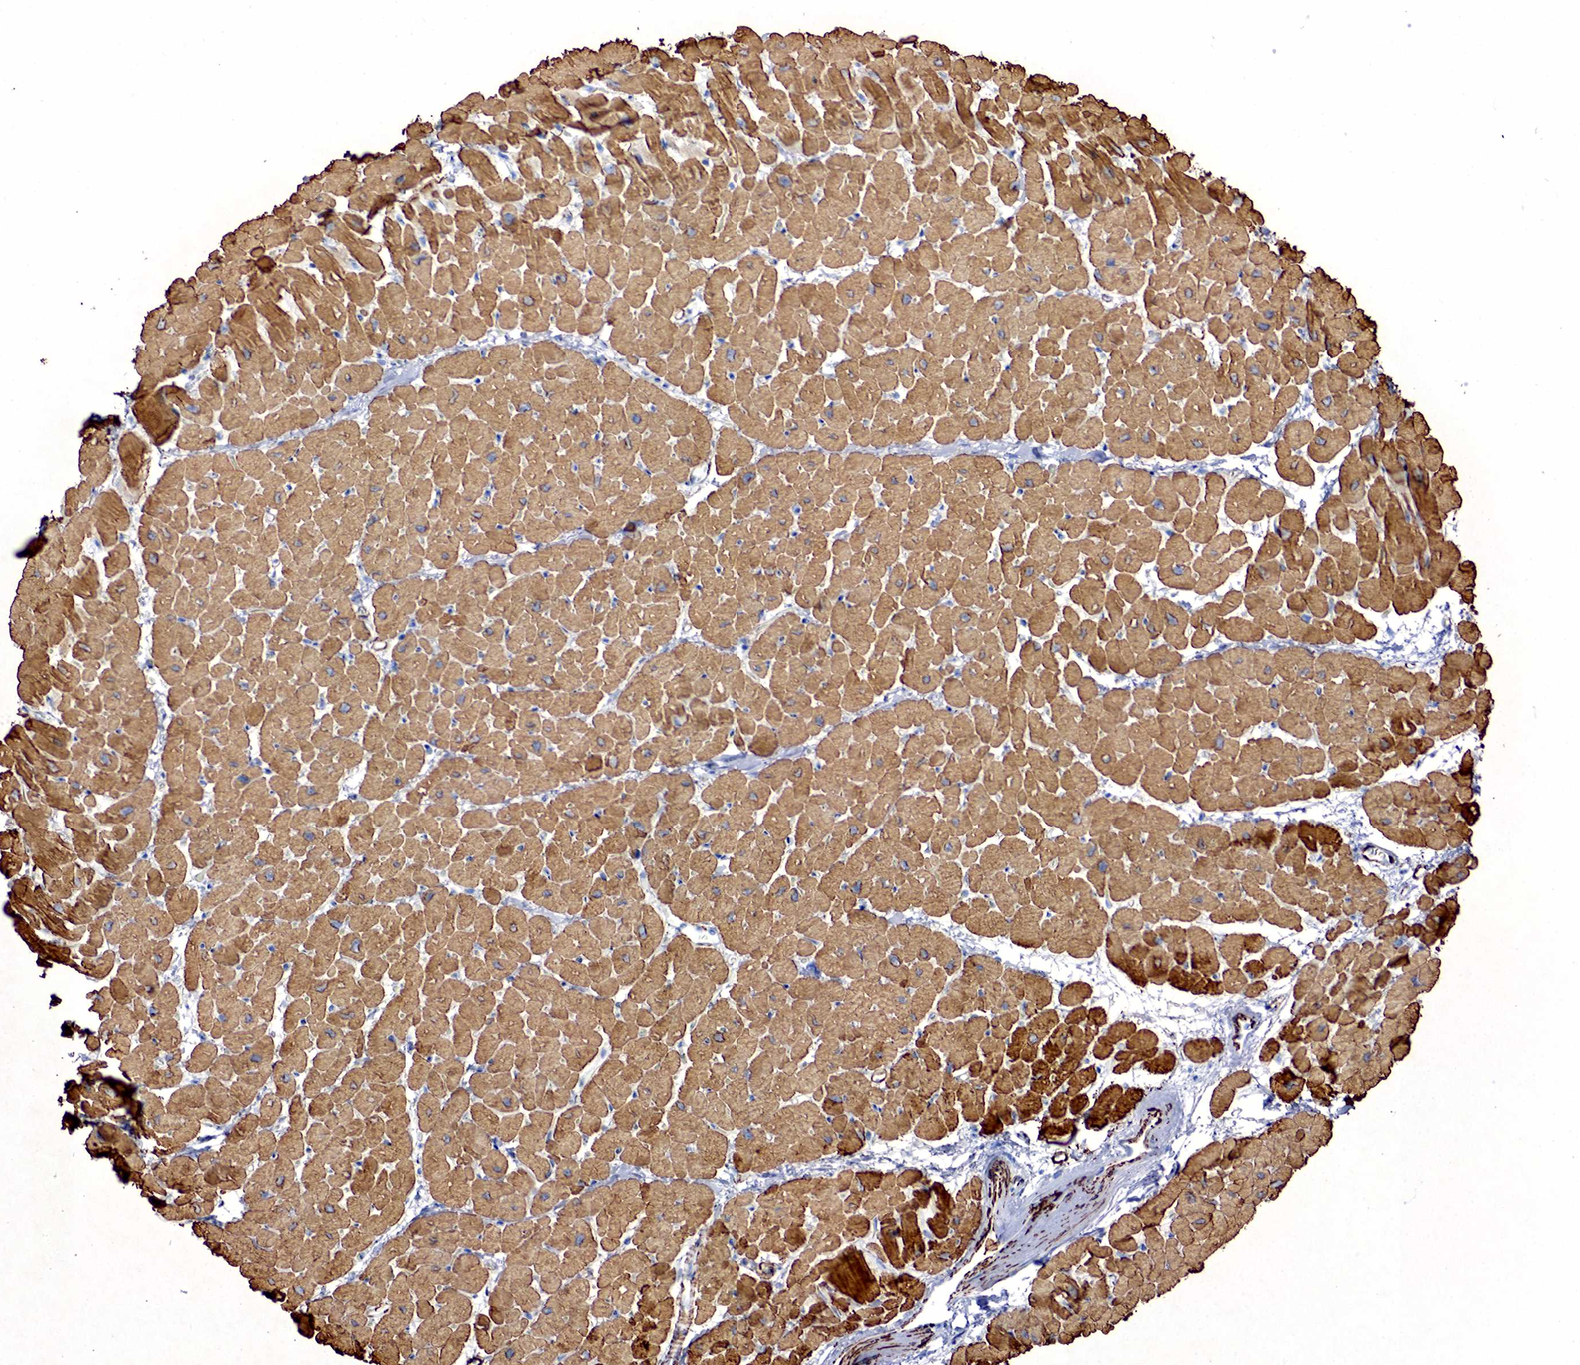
{"staining": {"intensity": "strong", "quantity": ">75%", "location": "cytoplasmic/membranous"}, "tissue": "heart muscle", "cell_type": "Cardiomyocytes", "image_type": "normal", "snomed": [{"axis": "morphology", "description": "Normal tissue, NOS"}, {"axis": "topography", "description": "Heart"}], "caption": "High-power microscopy captured an immunohistochemistry (IHC) photomicrograph of normal heart muscle, revealing strong cytoplasmic/membranous positivity in approximately >75% of cardiomyocytes. (DAB (3,3'-diaminobenzidine) IHC with brightfield microscopy, high magnification).", "gene": "ACTA1", "patient": {"sex": "male", "age": 45}}